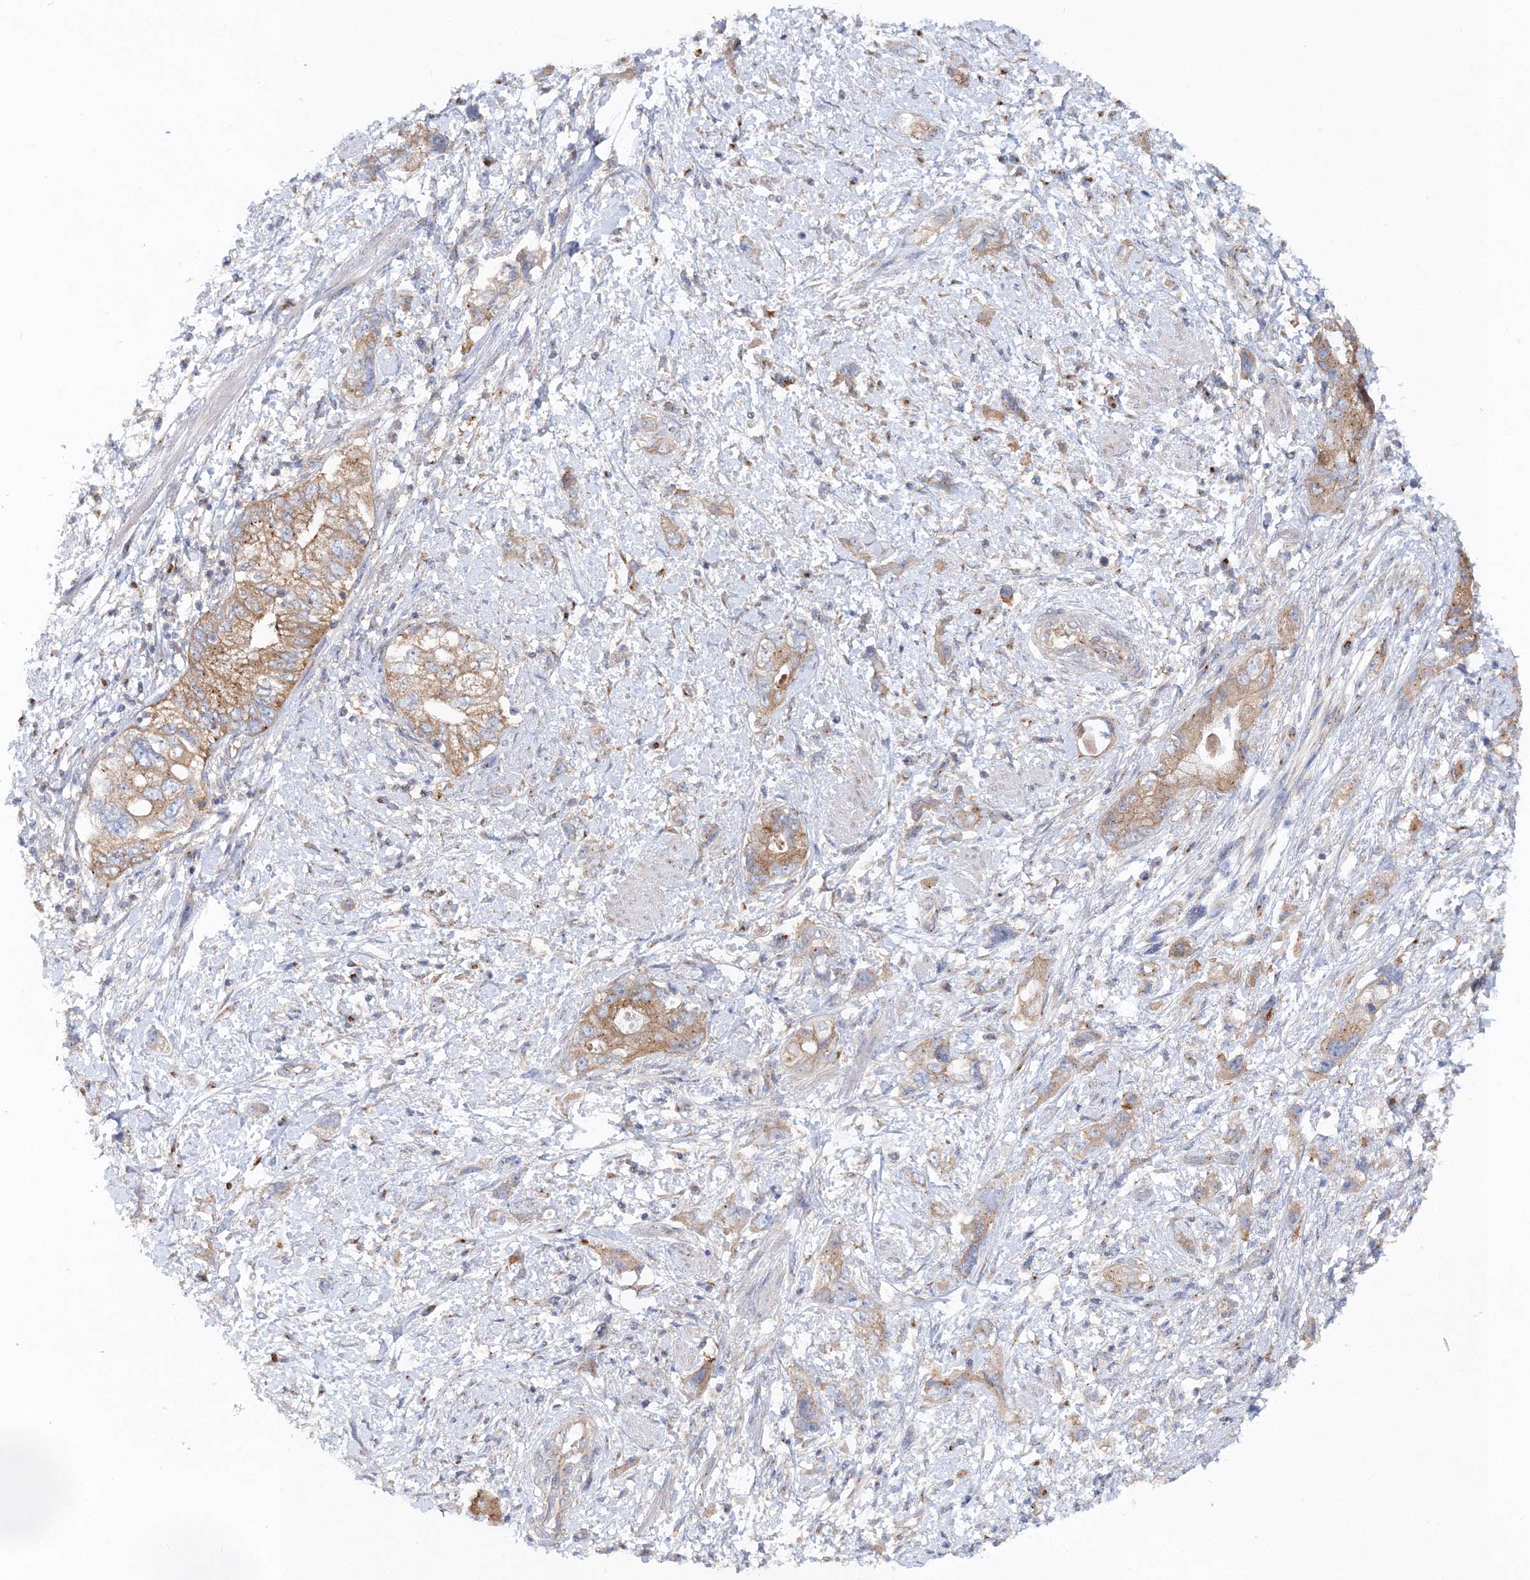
{"staining": {"intensity": "moderate", "quantity": ">75%", "location": "cytoplasmic/membranous"}, "tissue": "pancreatic cancer", "cell_type": "Tumor cells", "image_type": "cancer", "snomed": [{"axis": "morphology", "description": "Adenocarcinoma, NOS"}, {"axis": "topography", "description": "Pancreas"}], "caption": "Brown immunohistochemical staining in adenocarcinoma (pancreatic) displays moderate cytoplasmic/membranous positivity in approximately >75% of tumor cells.", "gene": "SEC23IP", "patient": {"sex": "female", "age": 73}}